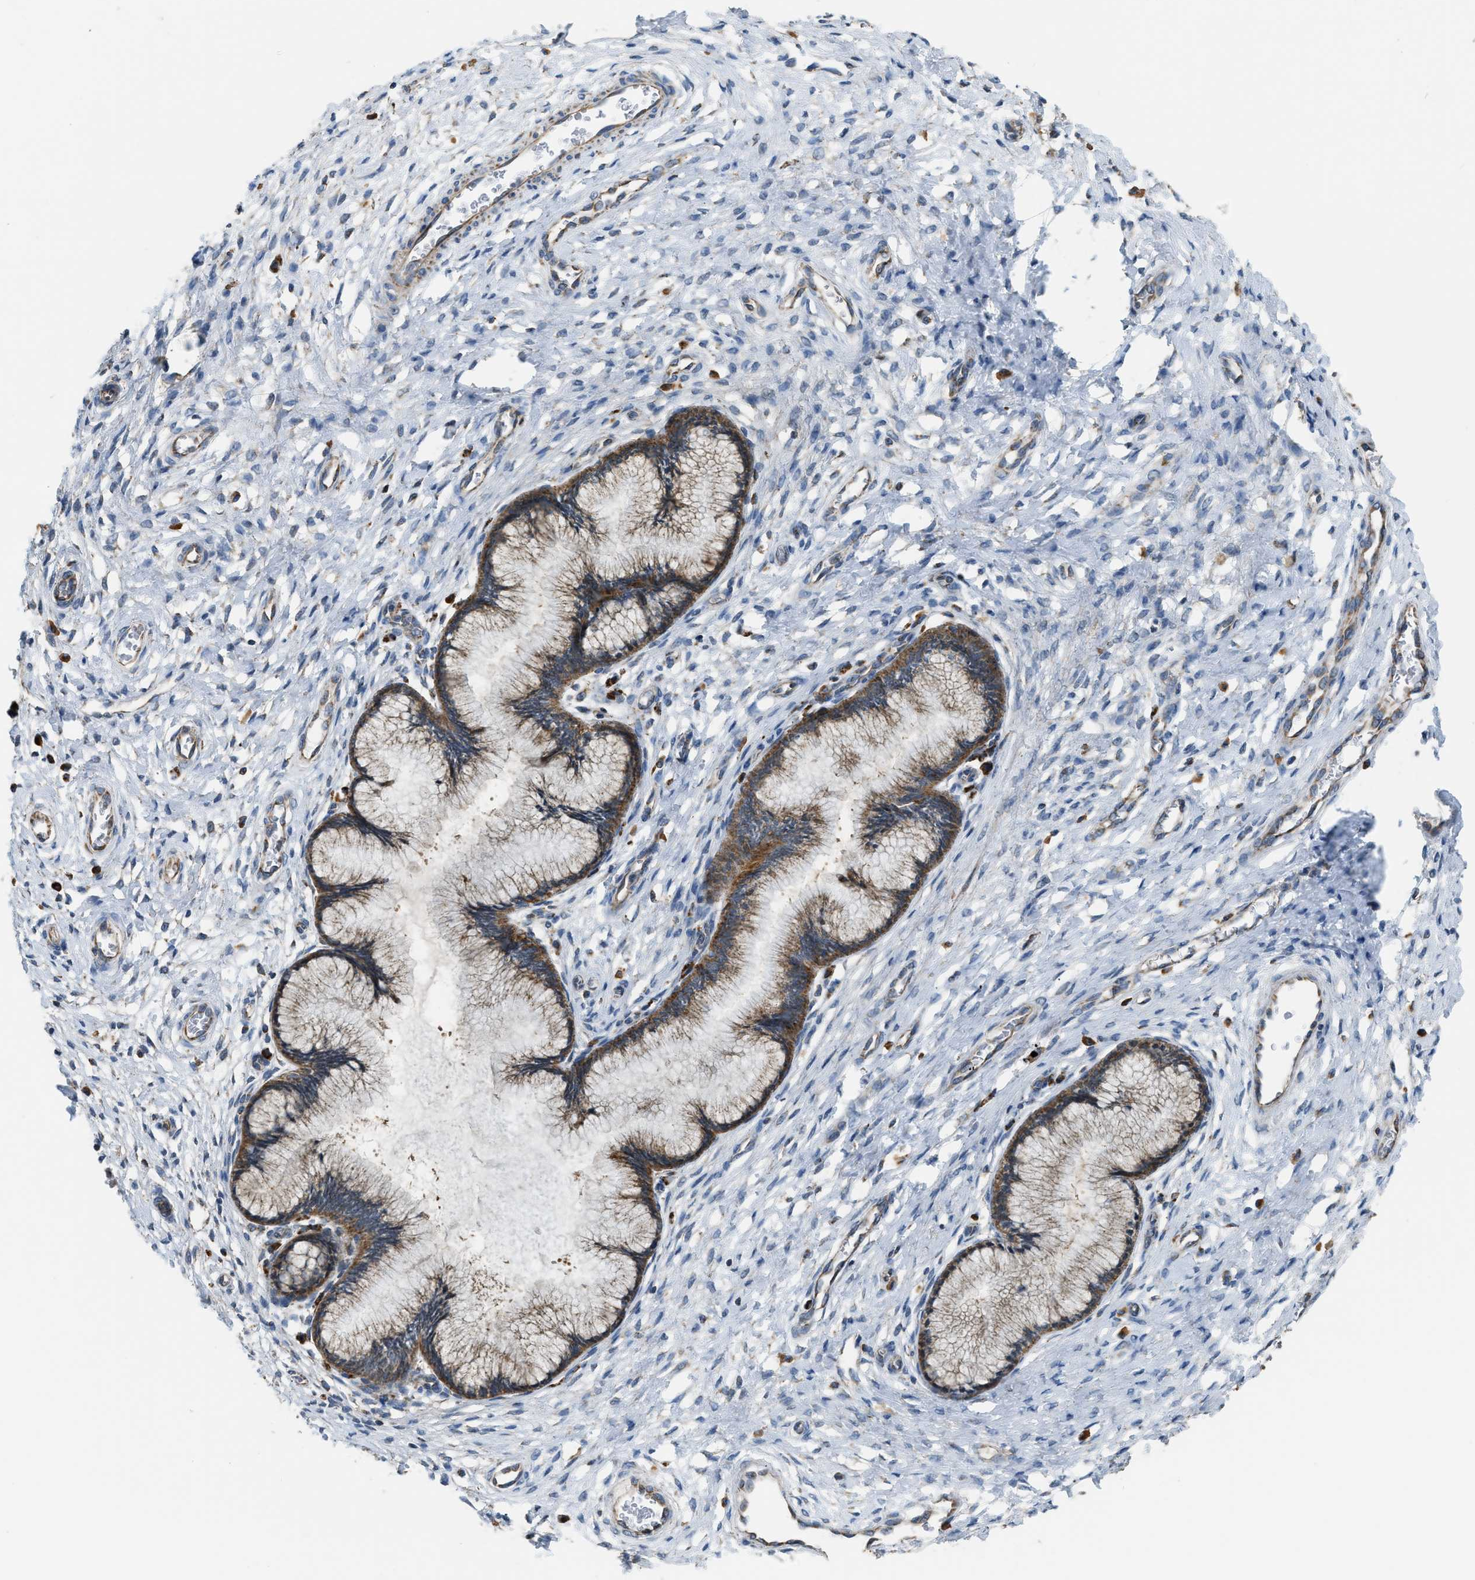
{"staining": {"intensity": "moderate", "quantity": "25%-75%", "location": "cytoplasmic/membranous"}, "tissue": "cervix", "cell_type": "Glandular cells", "image_type": "normal", "snomed": [{"axis": "morphology", "description": "Normal tissue, NOS"}, {"axis": "topography", "description": "Cervix"}], "caption": "Protein staining of normal cervix demonstrates moderate cytoplasmic/membranous positivity in approximately 25%-75% of glandular cells. The protein of interest is stained brown, and the nuclei are stained in blue (DAB IHC with brightfield microscopy, high magnification).", "gene": "ETFB", "patient": {"sex": "female", "age": 55}}